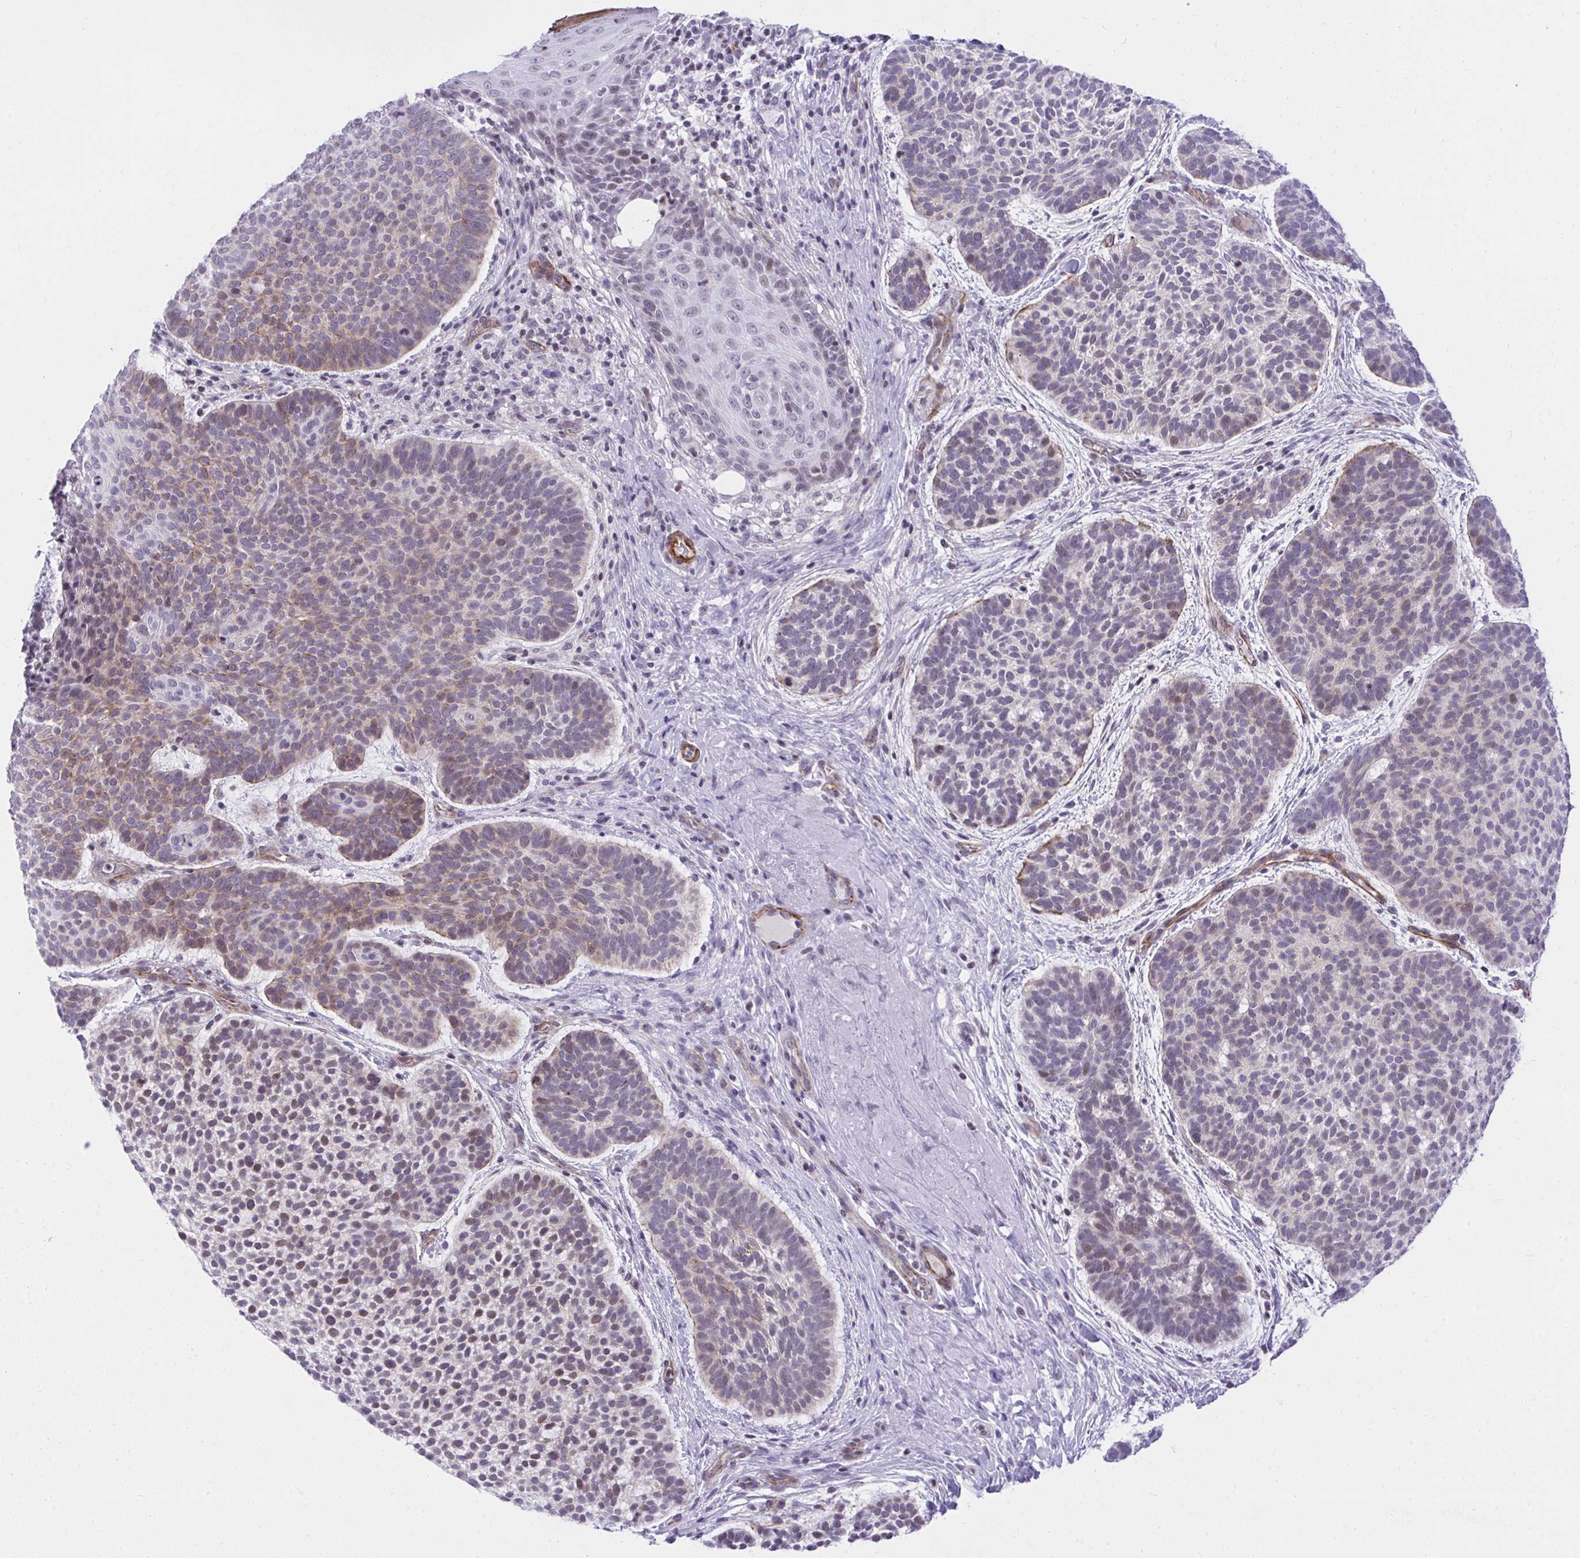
{"staining": {"intensity": "moderate", "quantity": "25%-75%", "location": "cytoplasmic/membranous,nuclear"}, "tissue": "skin cancer", "cell_type": "Tumor cells", "image_type": "cancer", "snomed": [{"axis": "morphology", "description": "Basal cell carcinoma"}, {"axis": "topography", "description": "Skin"}, {"axis": "topography", "description": "Skin of face"}], "caption": "Immunohistochemical staining of human skin cancer (basal cell carcinoma) displays medium levels of moderate cytoplasmic/membranous and nuclear staining in approximately 25%-75% of tumor cells.", "gene": "KCNN4", "patient": {"sex": "male", "age": 73}}